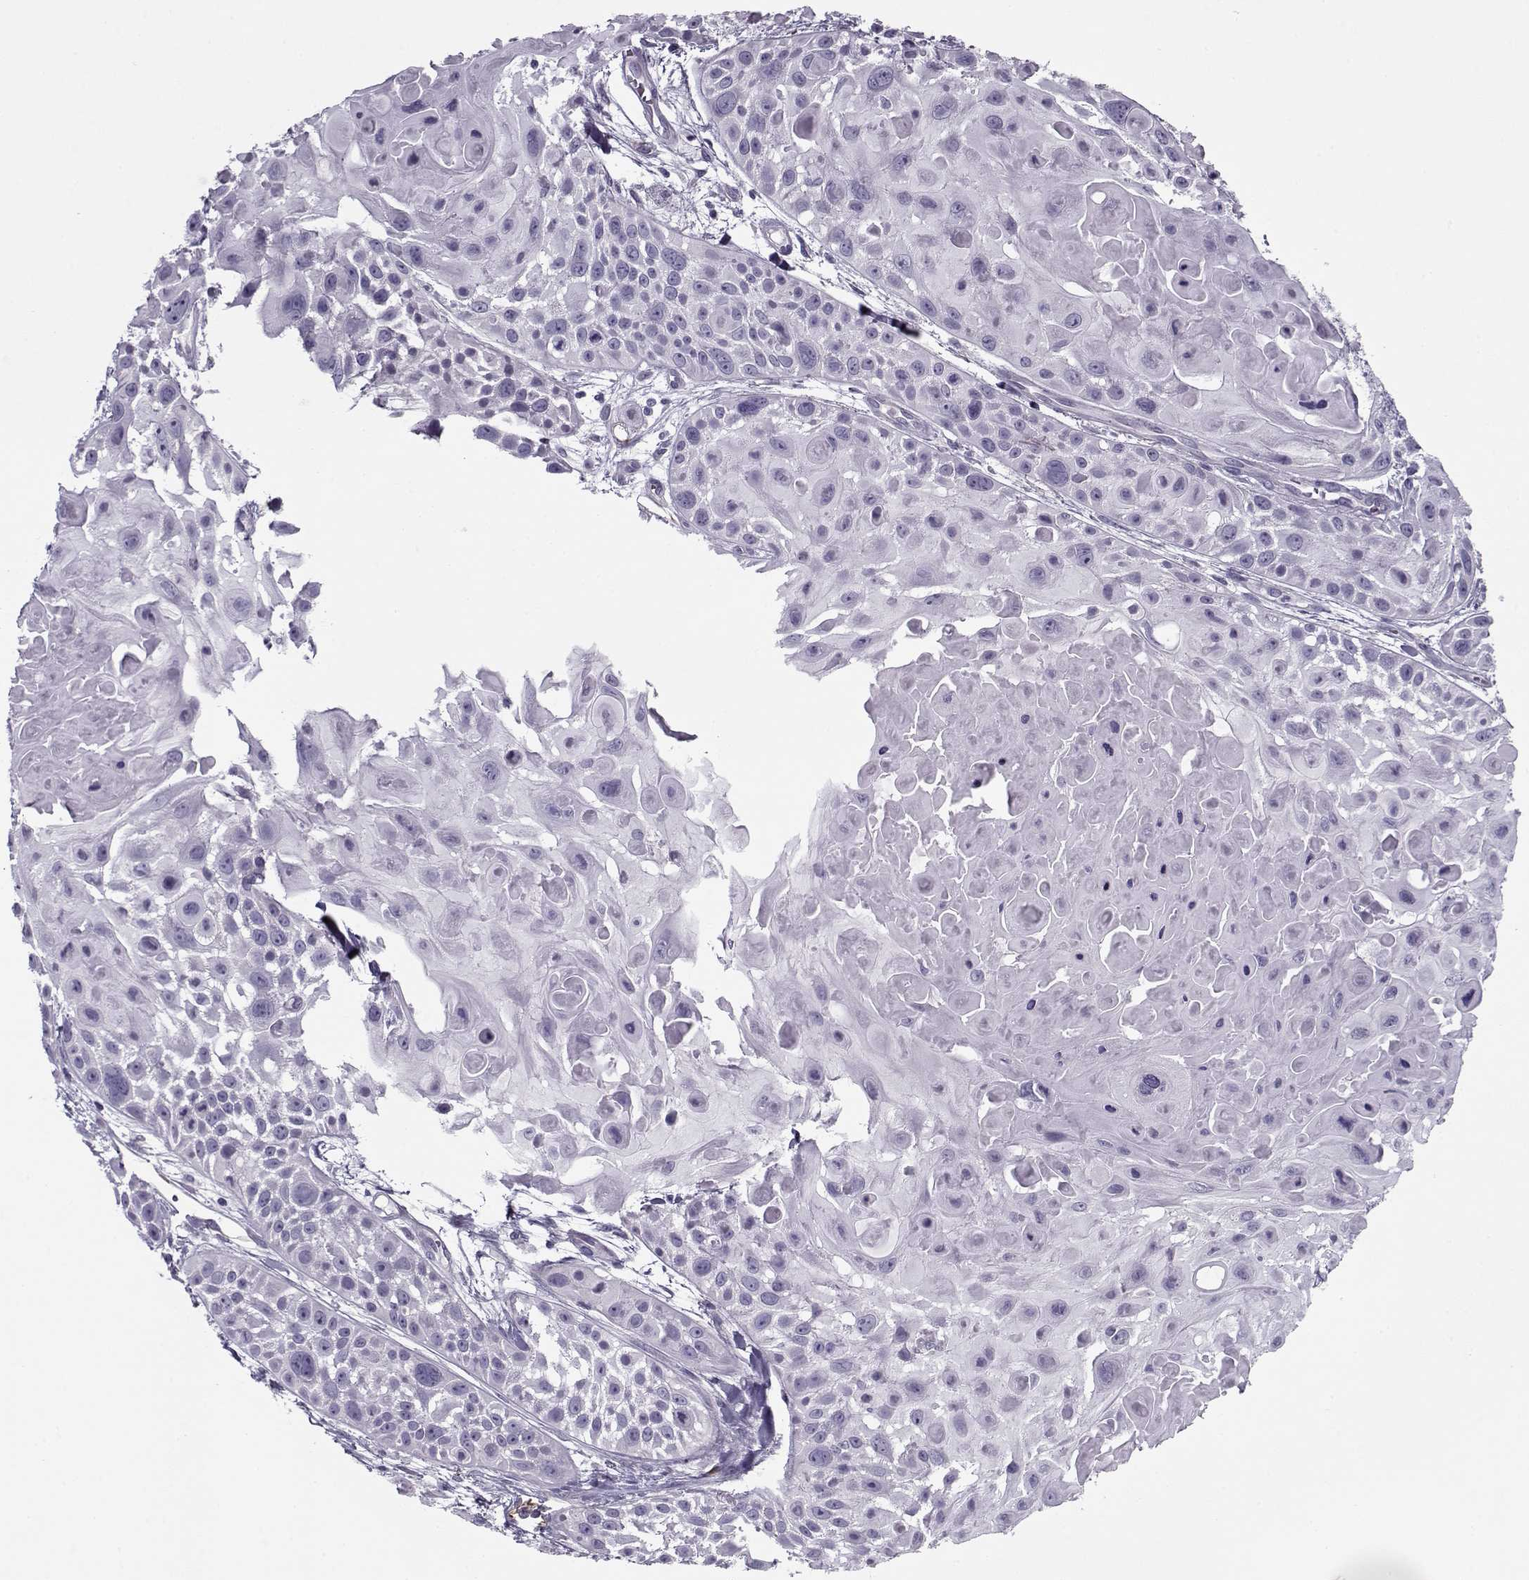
{"staining": {"intensity": "negative", "quantity": "none", "location": "none"}, "tissue": "skin cancer", "cell_type": "Tumor cells", "image_type": "cancer", "snomed": [{"axis": "morphology", "description": "Squamous cell carcinoma, NOS"}, {"axis": "topography", "description": "Skin"}, {"axis": "topography", "description": "Anal"}], "caption": "A high-resolution photomicrograph shows IHC staining of squamous cell carcinoma (skin), which demonstrates no significant positivity in tumor cells. (IHC, brightfield microscopy, high magnification).", "gene": "PP2D1", "patient": {"sex": "female", "age": 75}}